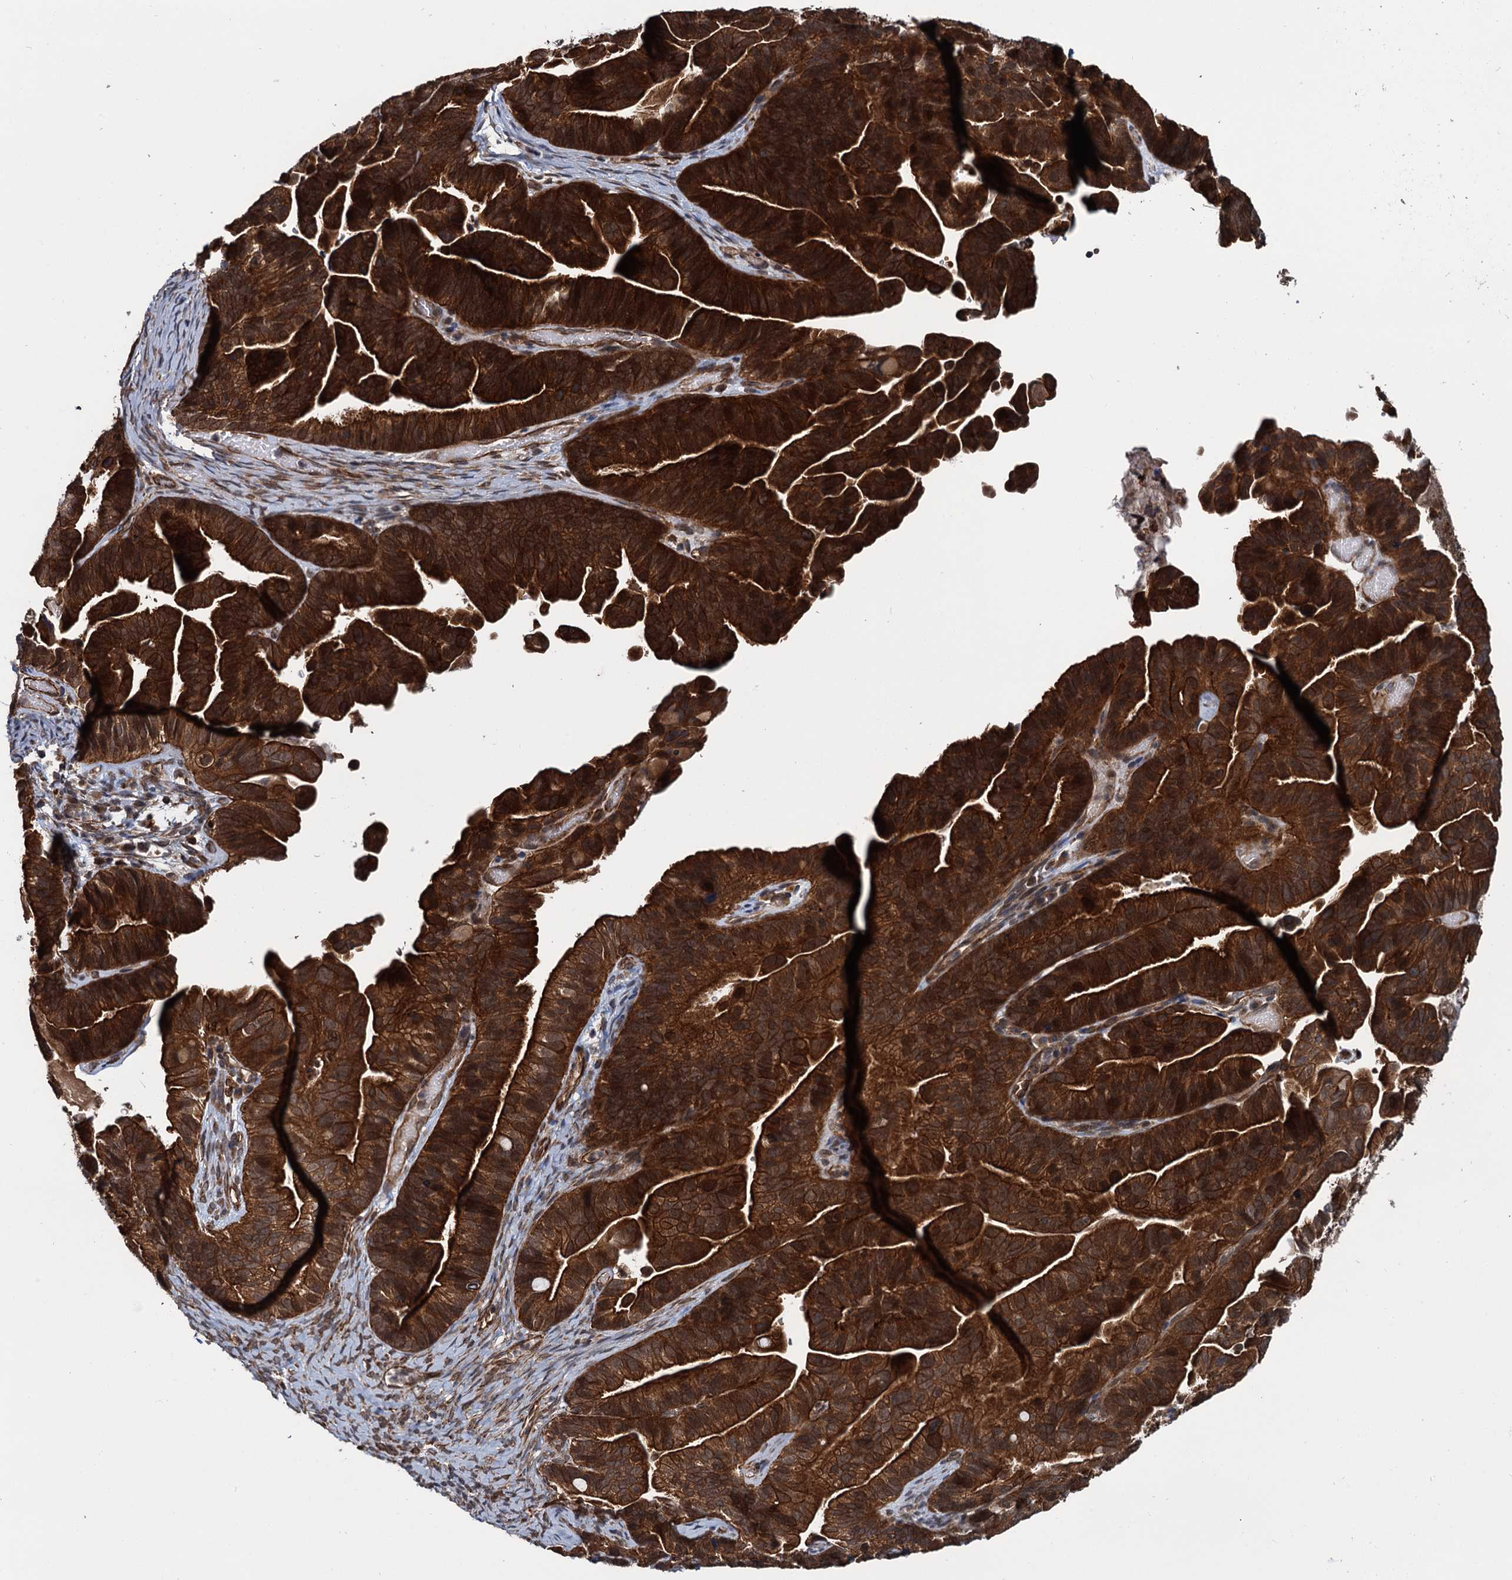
{"staining": {"intensity": "strong", "quantity": ">75%", "location": "cytoplasmic/membranous"}, "tissue": "ovarian cancer", "cell_type": "Tumor cells", "image_type": "cancer", "snomed": [{"axis": "morphology", "description": "Cystadenocarcinoma, serous, NOS"}, {"axis": "topography", "description": "Ovary"}], "caption": "Immunohistochemistry (IHC) photomicrograph of human ovarian serous cystadenocarcinoma stained for a protein (brown), which reveals high levels of strong cytoplasmic/membranous expression in approximately >75% of tumor cells.", "gene": "ZFYVE19", "patient": {"sex": "female", "age": 56}}